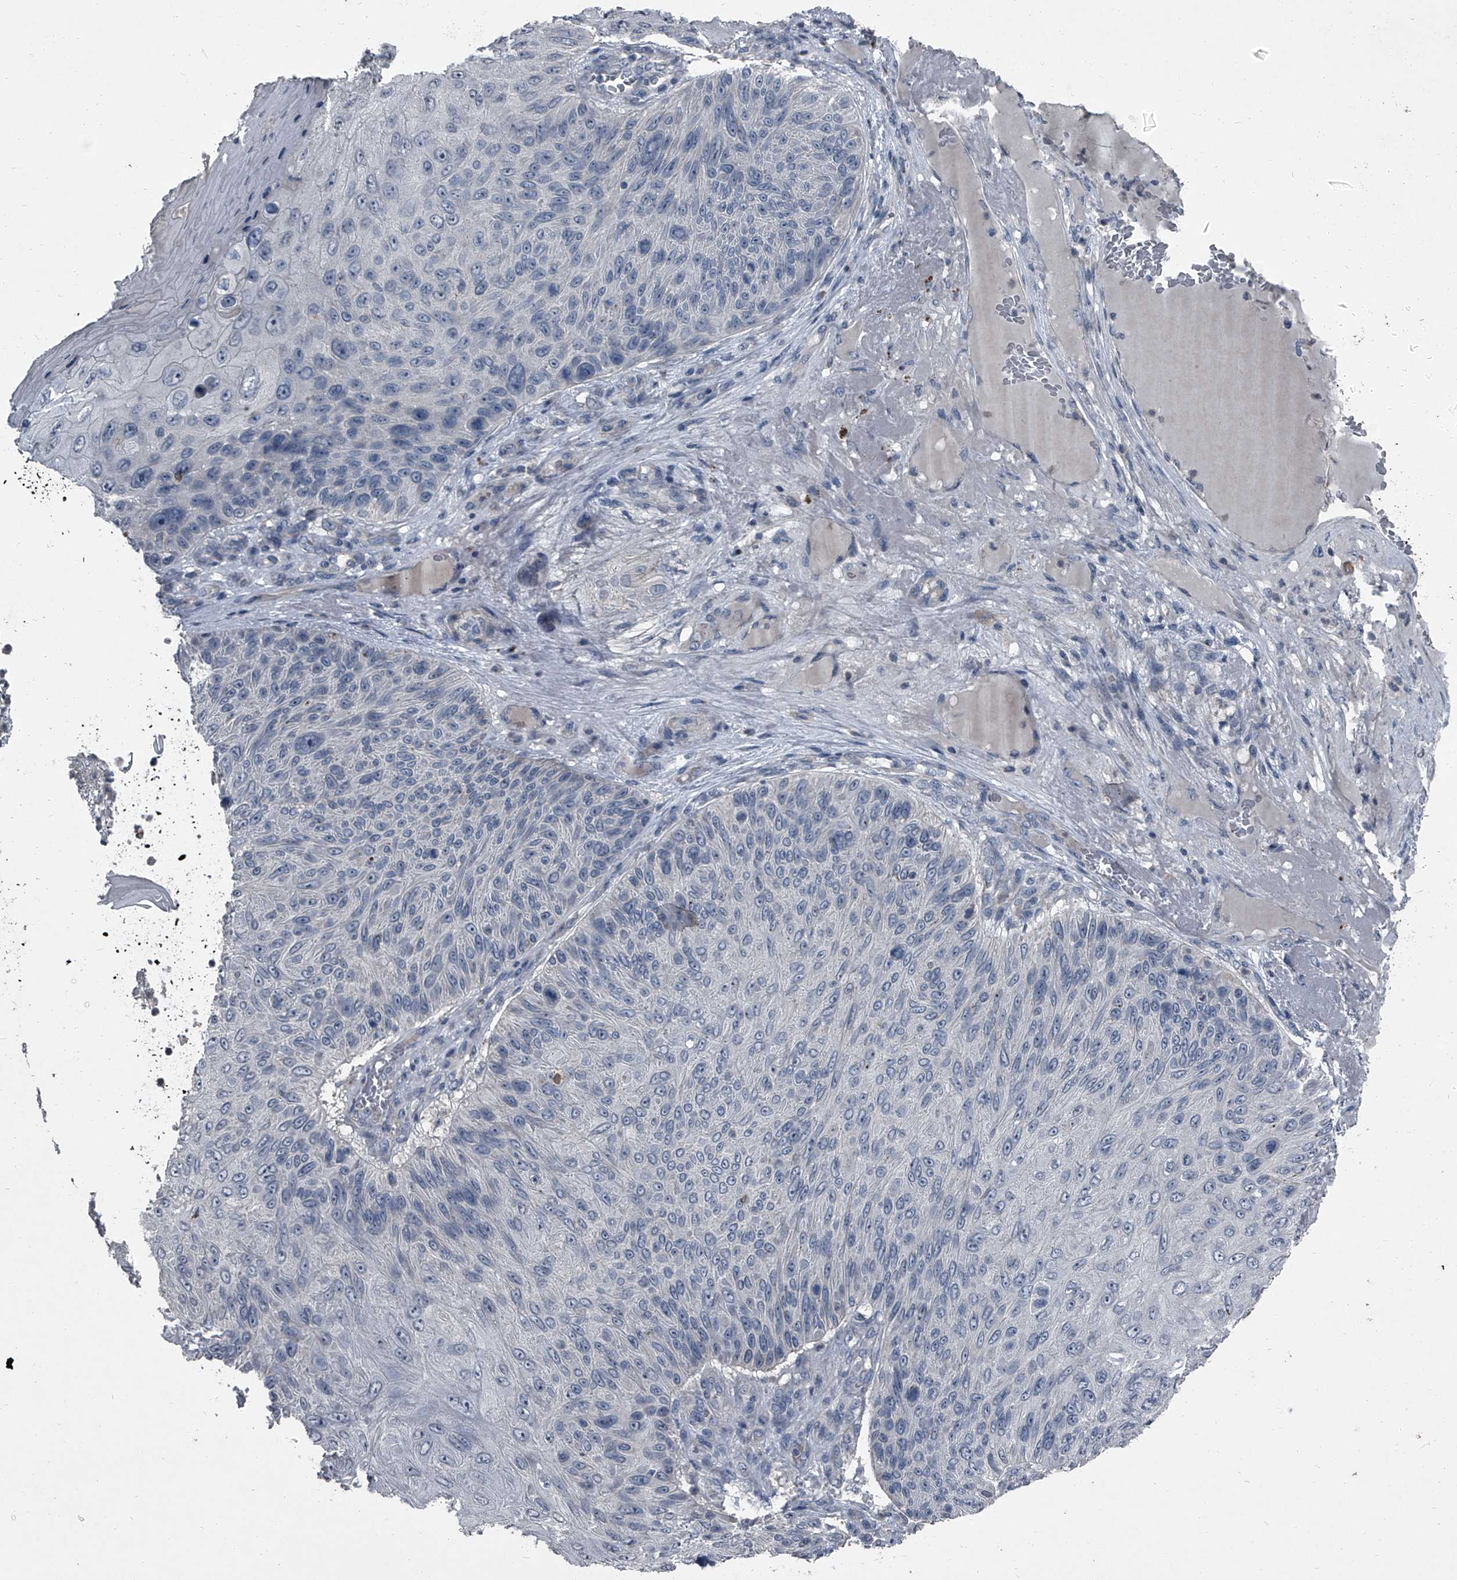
{"staining": {"intensity": "negative", "quantity": "none", "location": "none"}, "tissue": "skin cancer", "cell_type": "Tumor cells", "image_type": "cancer", "snomed": [{"axis": "morphology", "description": "Squamous cell carcinoma, NOS"}, {"axis": "topography", "description": "Skin"}], "caption": "Skin cancer was stained to show a protein in brown. There is no significant positivity in tumor cells. (Stains: DAB IHC with hematoxylin counter stain, Microscopy: brightfield microscopy at high magnification).", "gene": "HEPHL1", "patient": {"sex": "female", "age": 88}}